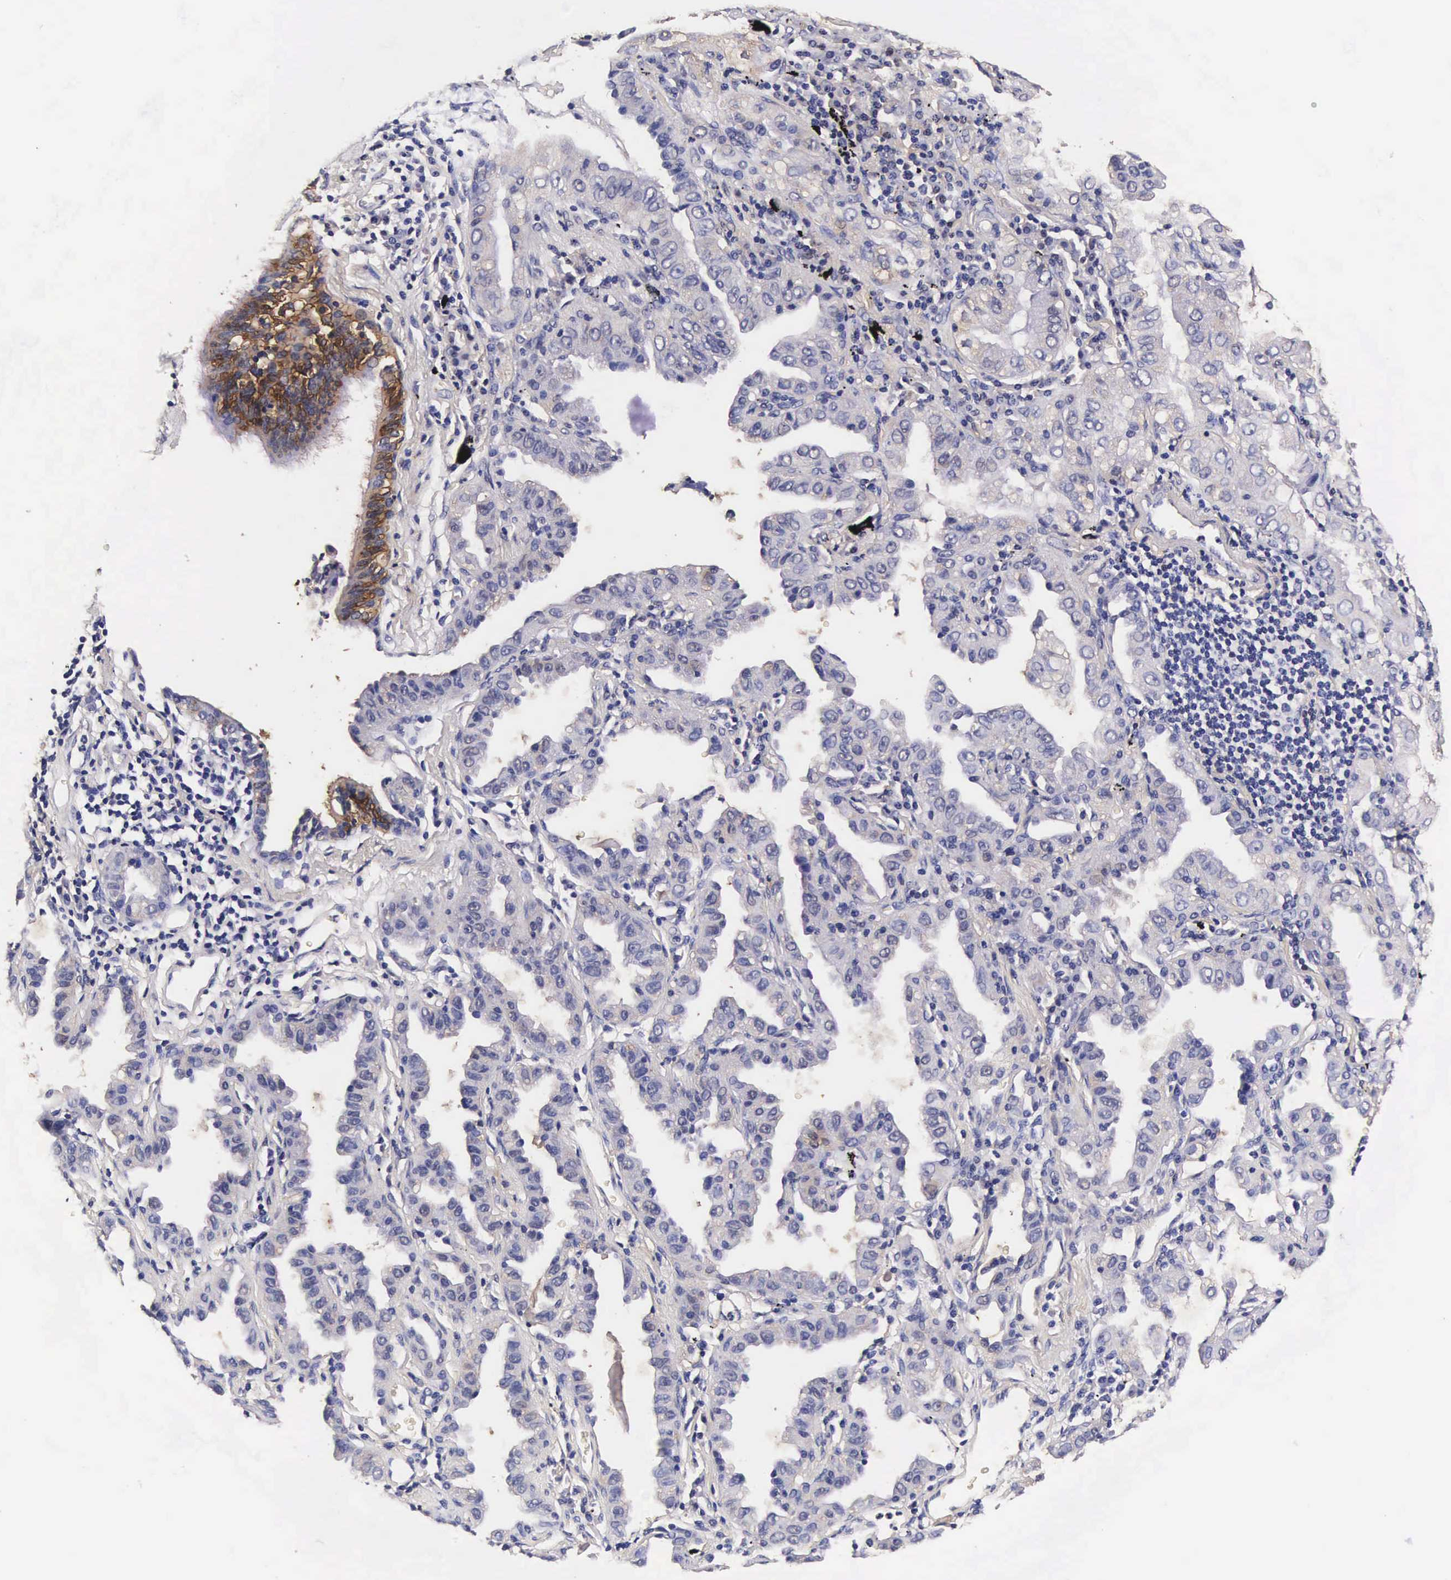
{"staining": {"intensity": "weak", "quantity": "25%-75%", "location": "cytoplasmic/membranous,nuclear"}, "tissue": "lung cancer", "cell_type": "Tumor cells", "image_type": "cancer", "snomed": [{"axis": "morphology", "description": "Adenocarcinoma, NOS"}, {"axis": "topography", "description": "Lung"}], "caption": "A photomicrograph of lung adenocarcinoma stained for a protein shows weak cytoplasmic/membranous and nuclear brown staining in tumor cells.", "gene": "TECPR2", "patient": {"sex": "female", "age": 50}}